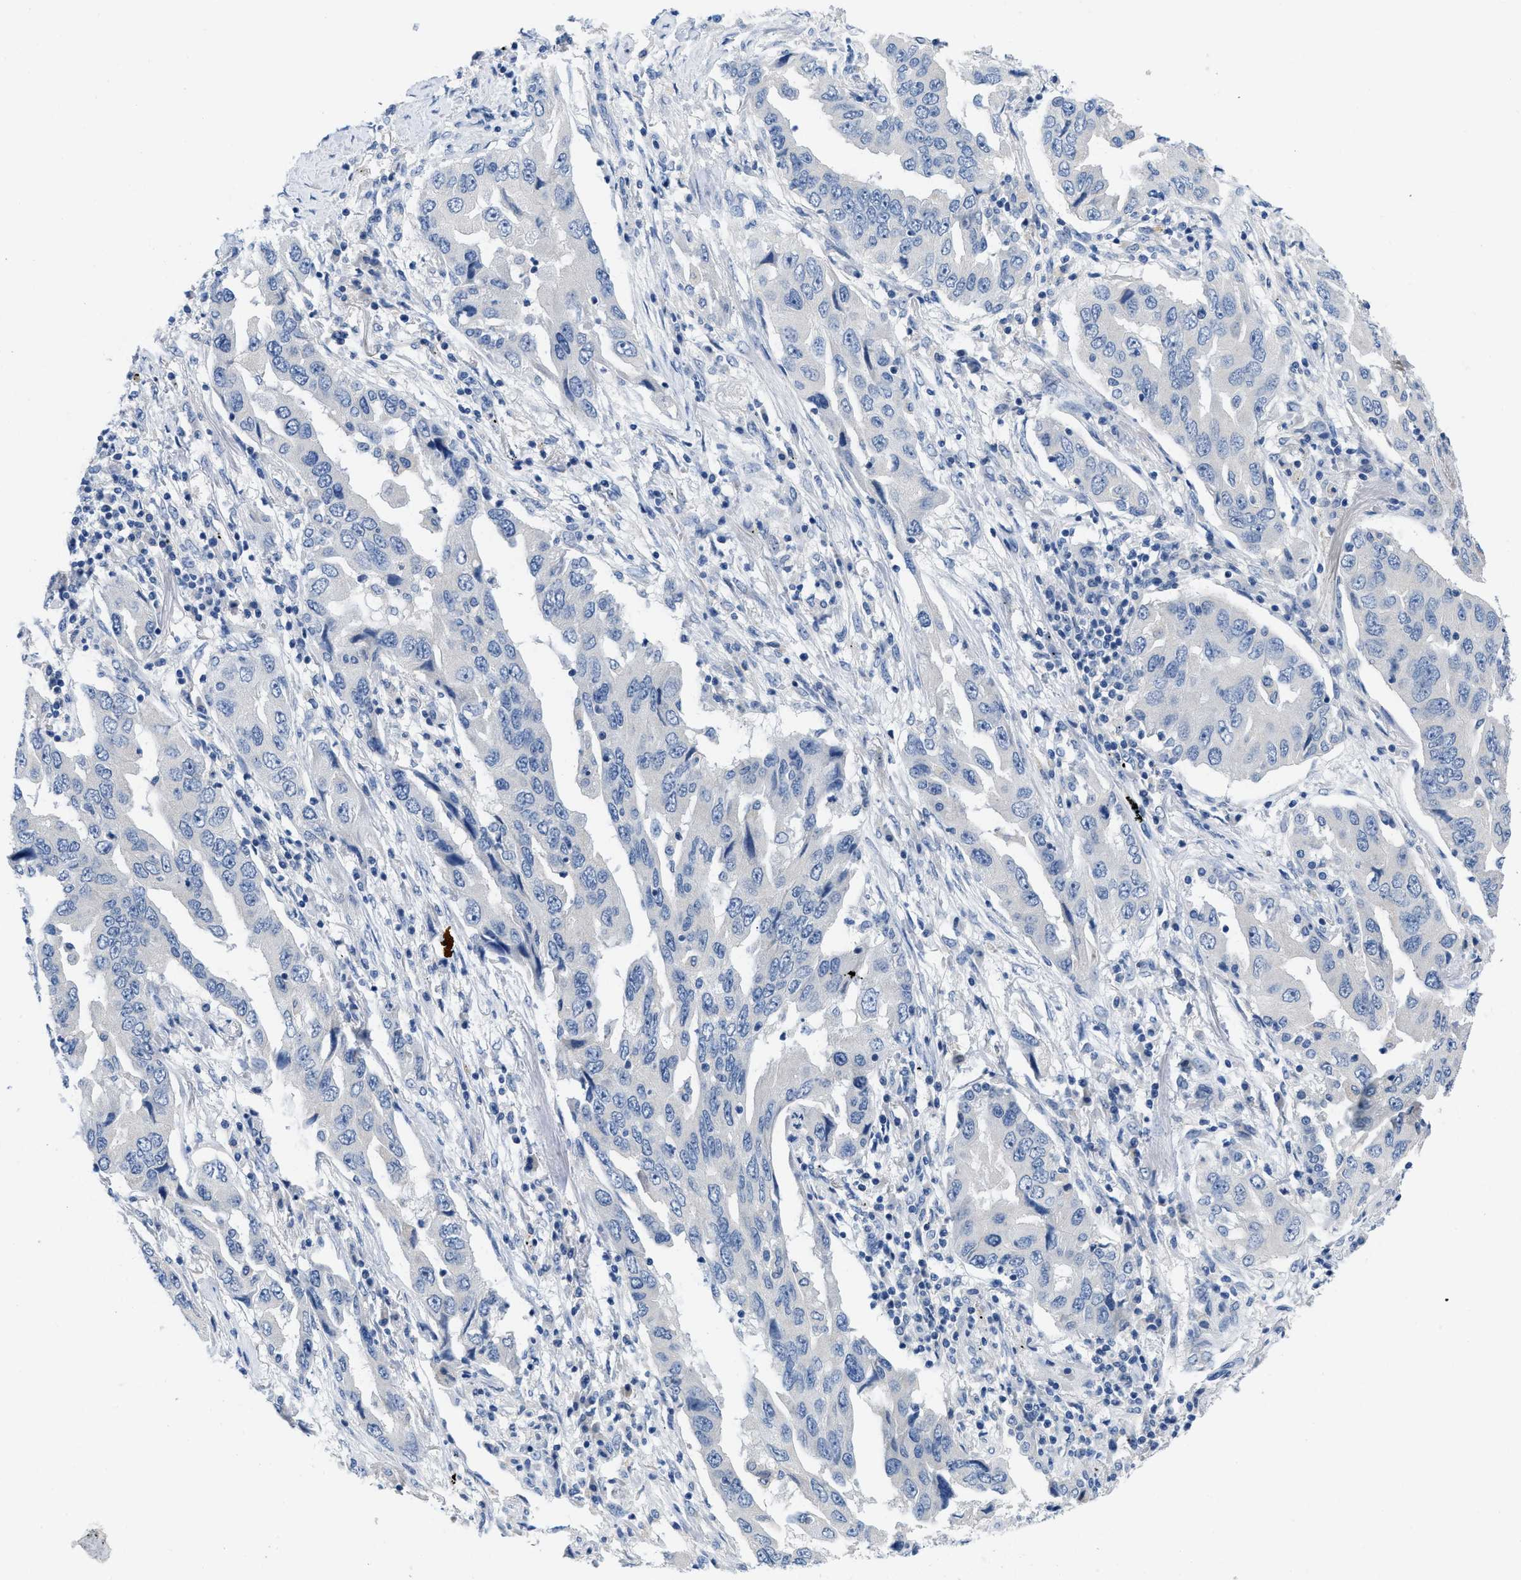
{"staining": {"intensity": "negative", "quantity": "none", "location": "none"}, "tissue": "lung cancer", "cell_type": "Tumor cells", "image_type": "cancer", "snomed": [{"axis": "morphology", "description": "Adenocarcinoma, NOS"}, {"axis": "topography", "description": "Lung"}], "caption": "This is an immunohistochemistry micrograph of human adenocarcinoma (lung). There is no expression in tumor cells.", "gene": "PYY", "patient": {"sex": "female", "age": 65}}